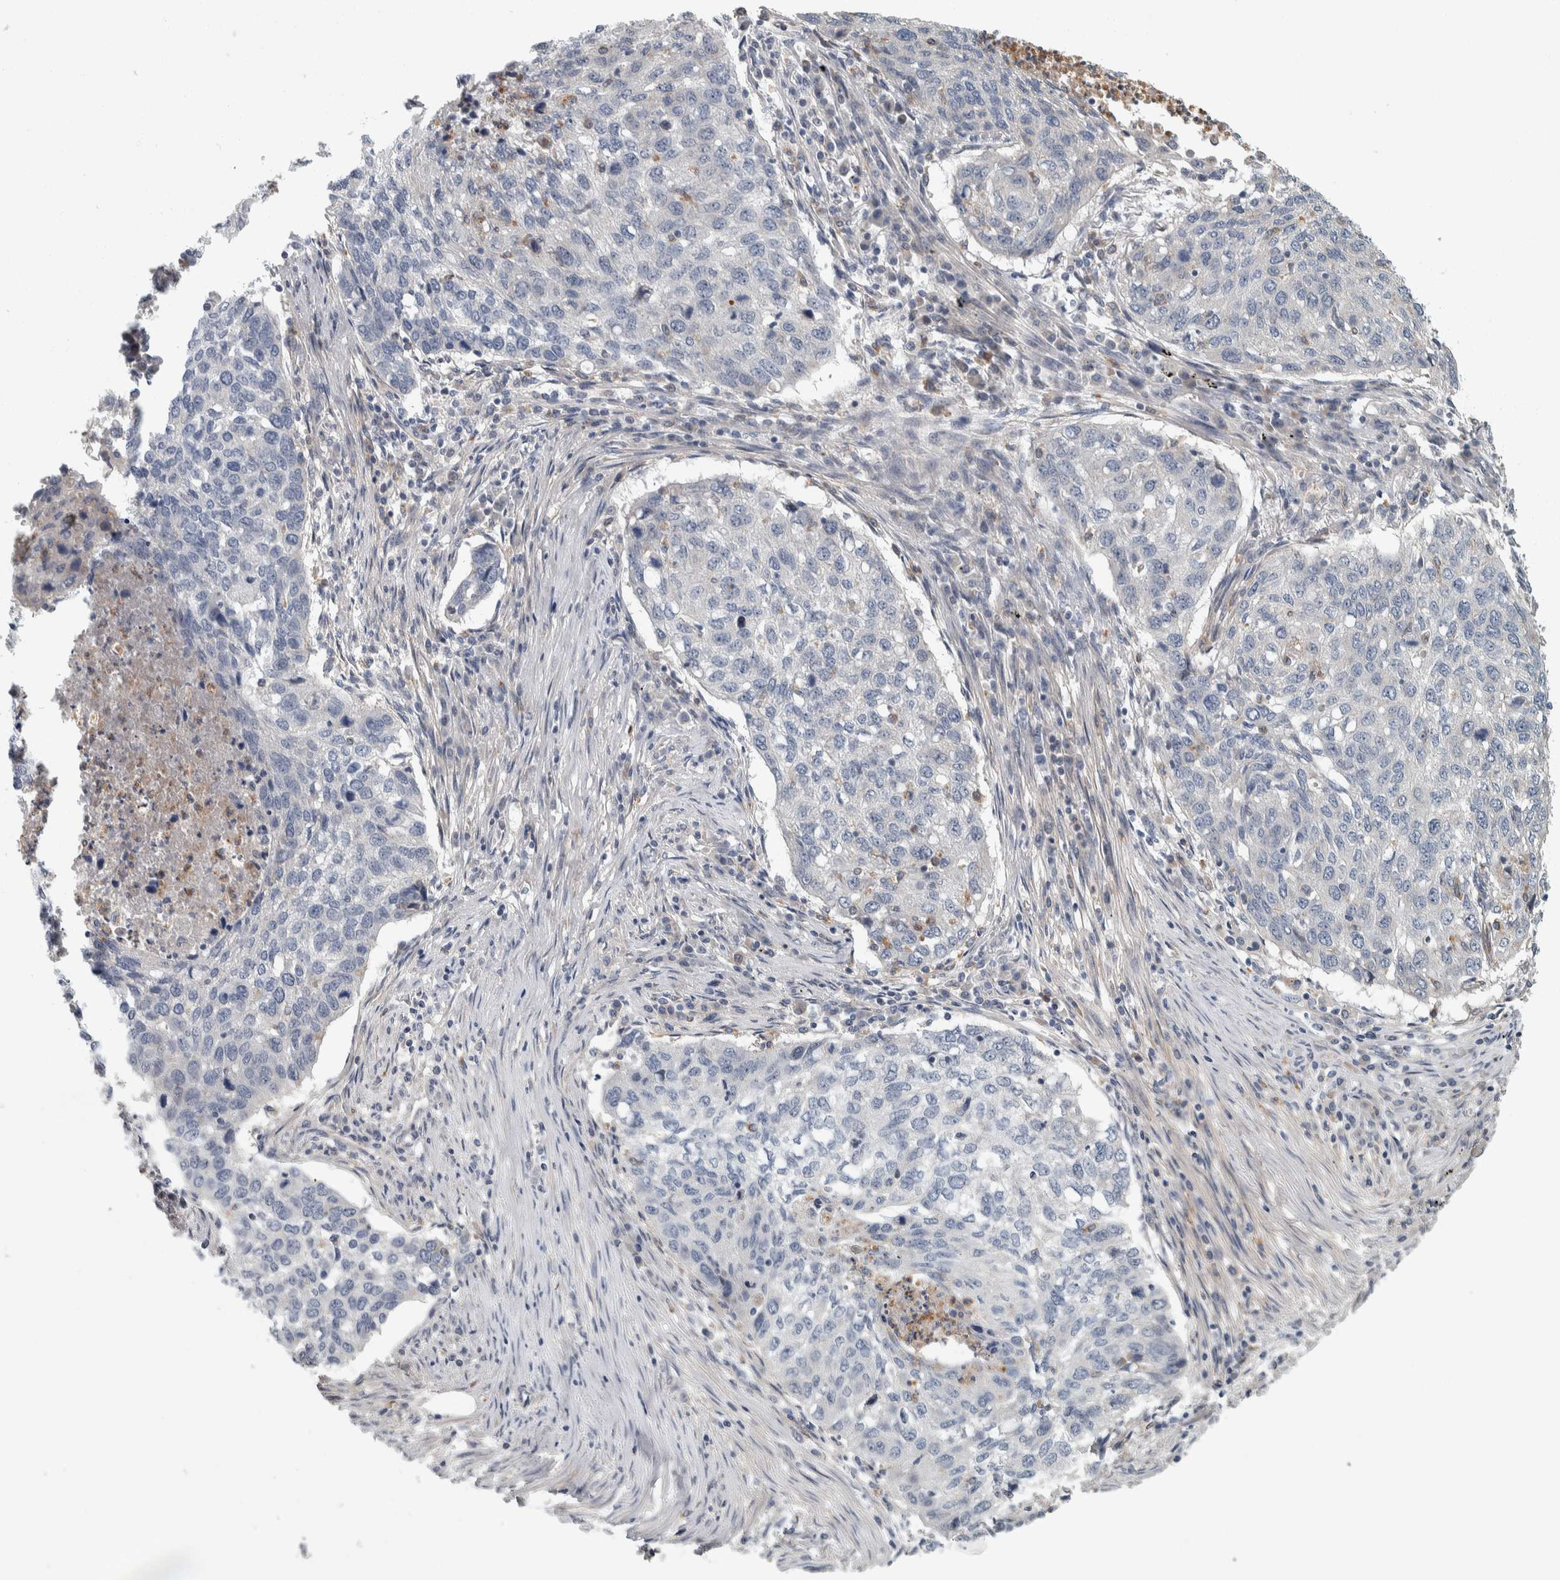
{"staining": {"intensity": "negative", "quantity": "none", "location": "none"}, "tissue": "lung cancer", "cell_type": "Tumor cells", "image_type": "cancer", "snomed": [{"axis": "morphology", "description": "Squamous cell carcinoma, NOS"}, {"axis": "topography", "description": "Lung"}], "caption": "DAB immunohistochemical staining of human lung cancer (squamous cell carcinoma) displays no significant staining in tumor cells. (IHC, brightfield microscopy, high magnification).", "gene": "KCNJ3", "patient": {"sex": "female", "age": 63}}